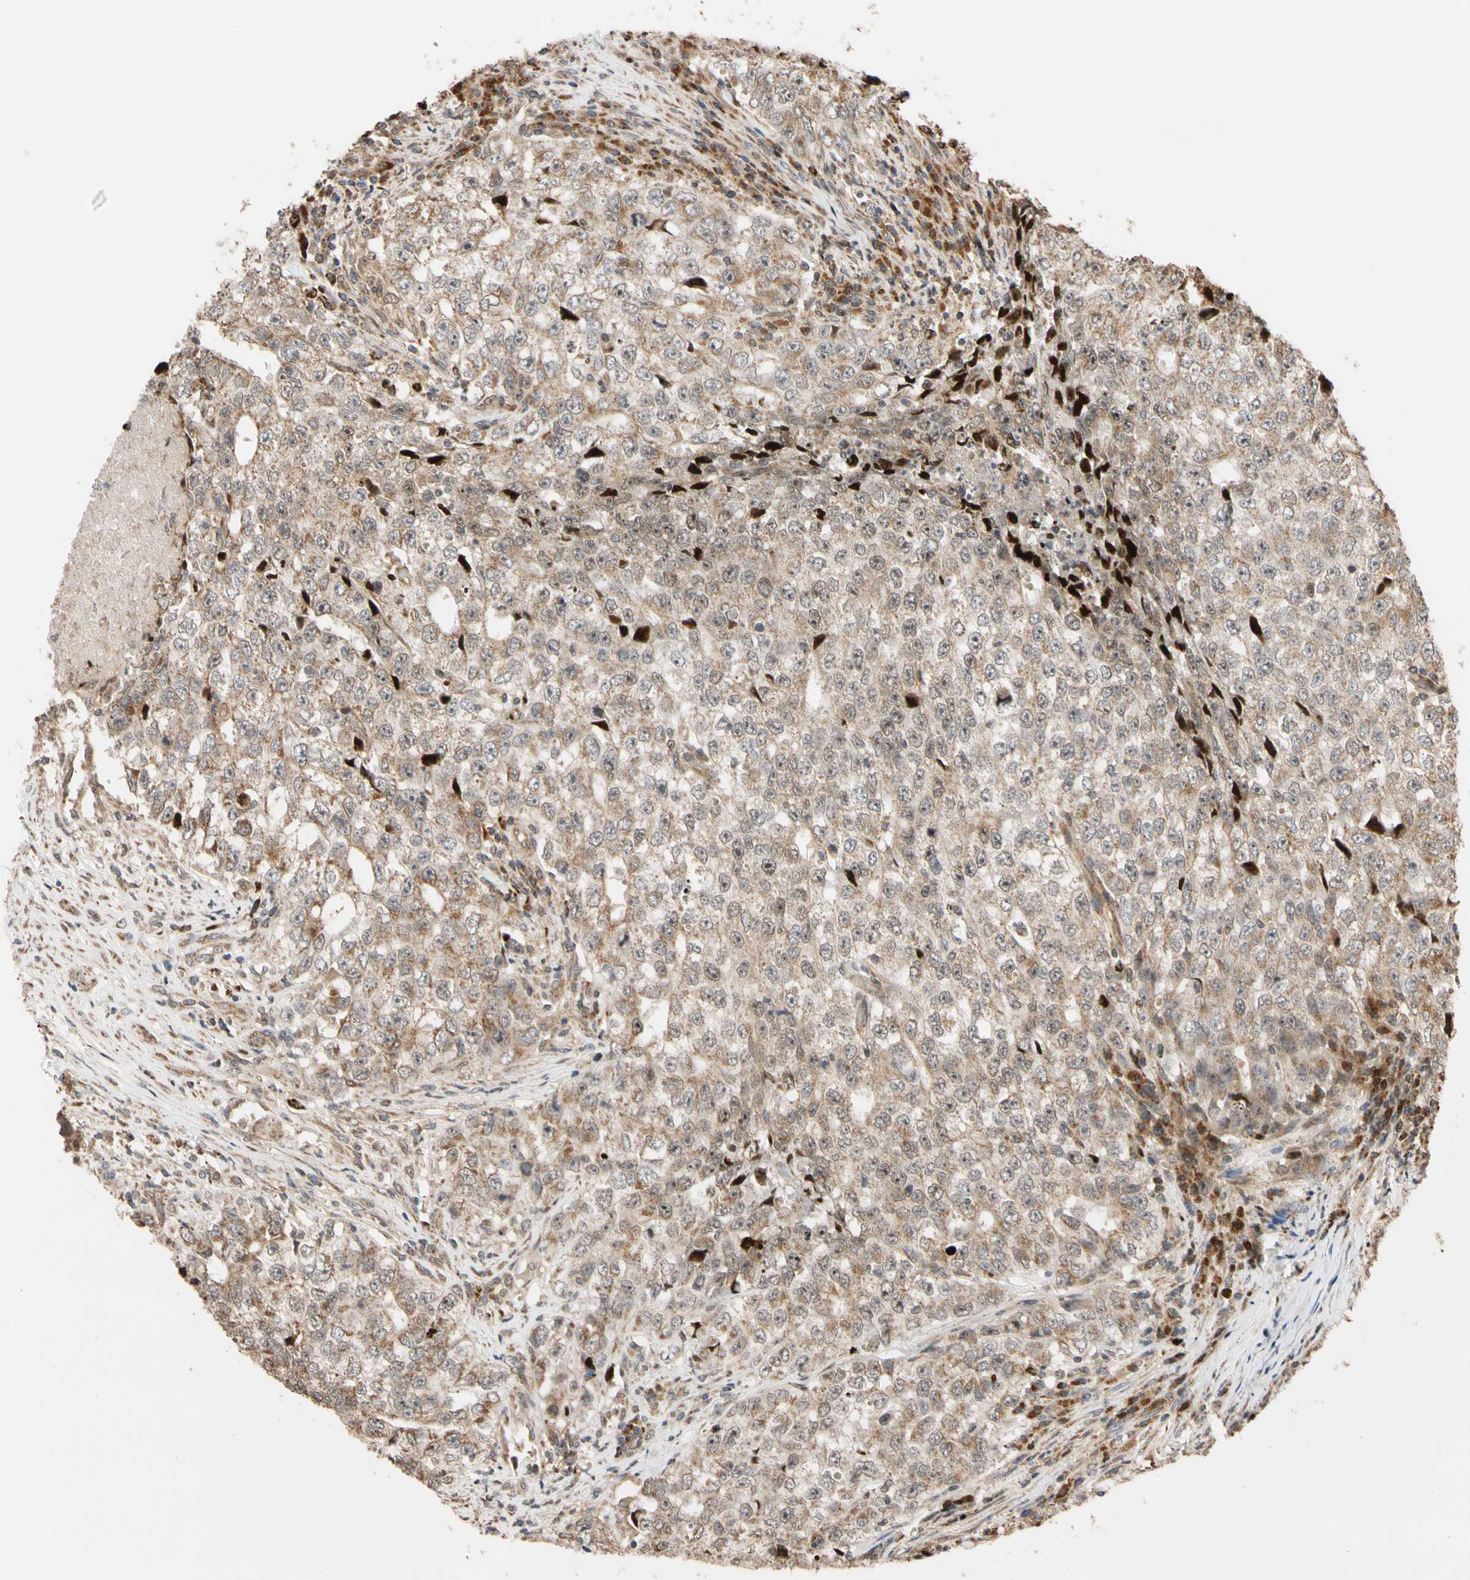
{"staining": {"intensity": "weak", "quantity": ">75%", "location": "cytoplasmic/membranous"}, "tissue": "testis cancer", "cell_type": "Tumor cells", "image_type": "cancer", "snomed": [{"axis": "morphology", "description": "Necrosis, NOS"}, {"axis": "morphology", "description": "Carcinoma, Embryonal, NOS"}, {"axis": "topography", "description": "Testis"}], "caption": "Testis cancer (embryonal carcinoma) was stained to show a protein in brown. There is low levels of weak cytoplasmic/membranous expression in about >75% of tumor cells. The staining is performed using DAB (3,3'-diaminobenzidine) brown chromogen to label protein expression. The nuclei are counter-stained blue using hematoxylin.", "gene": "IP6K2", "patient": {"sex": "male", "age": 19}}